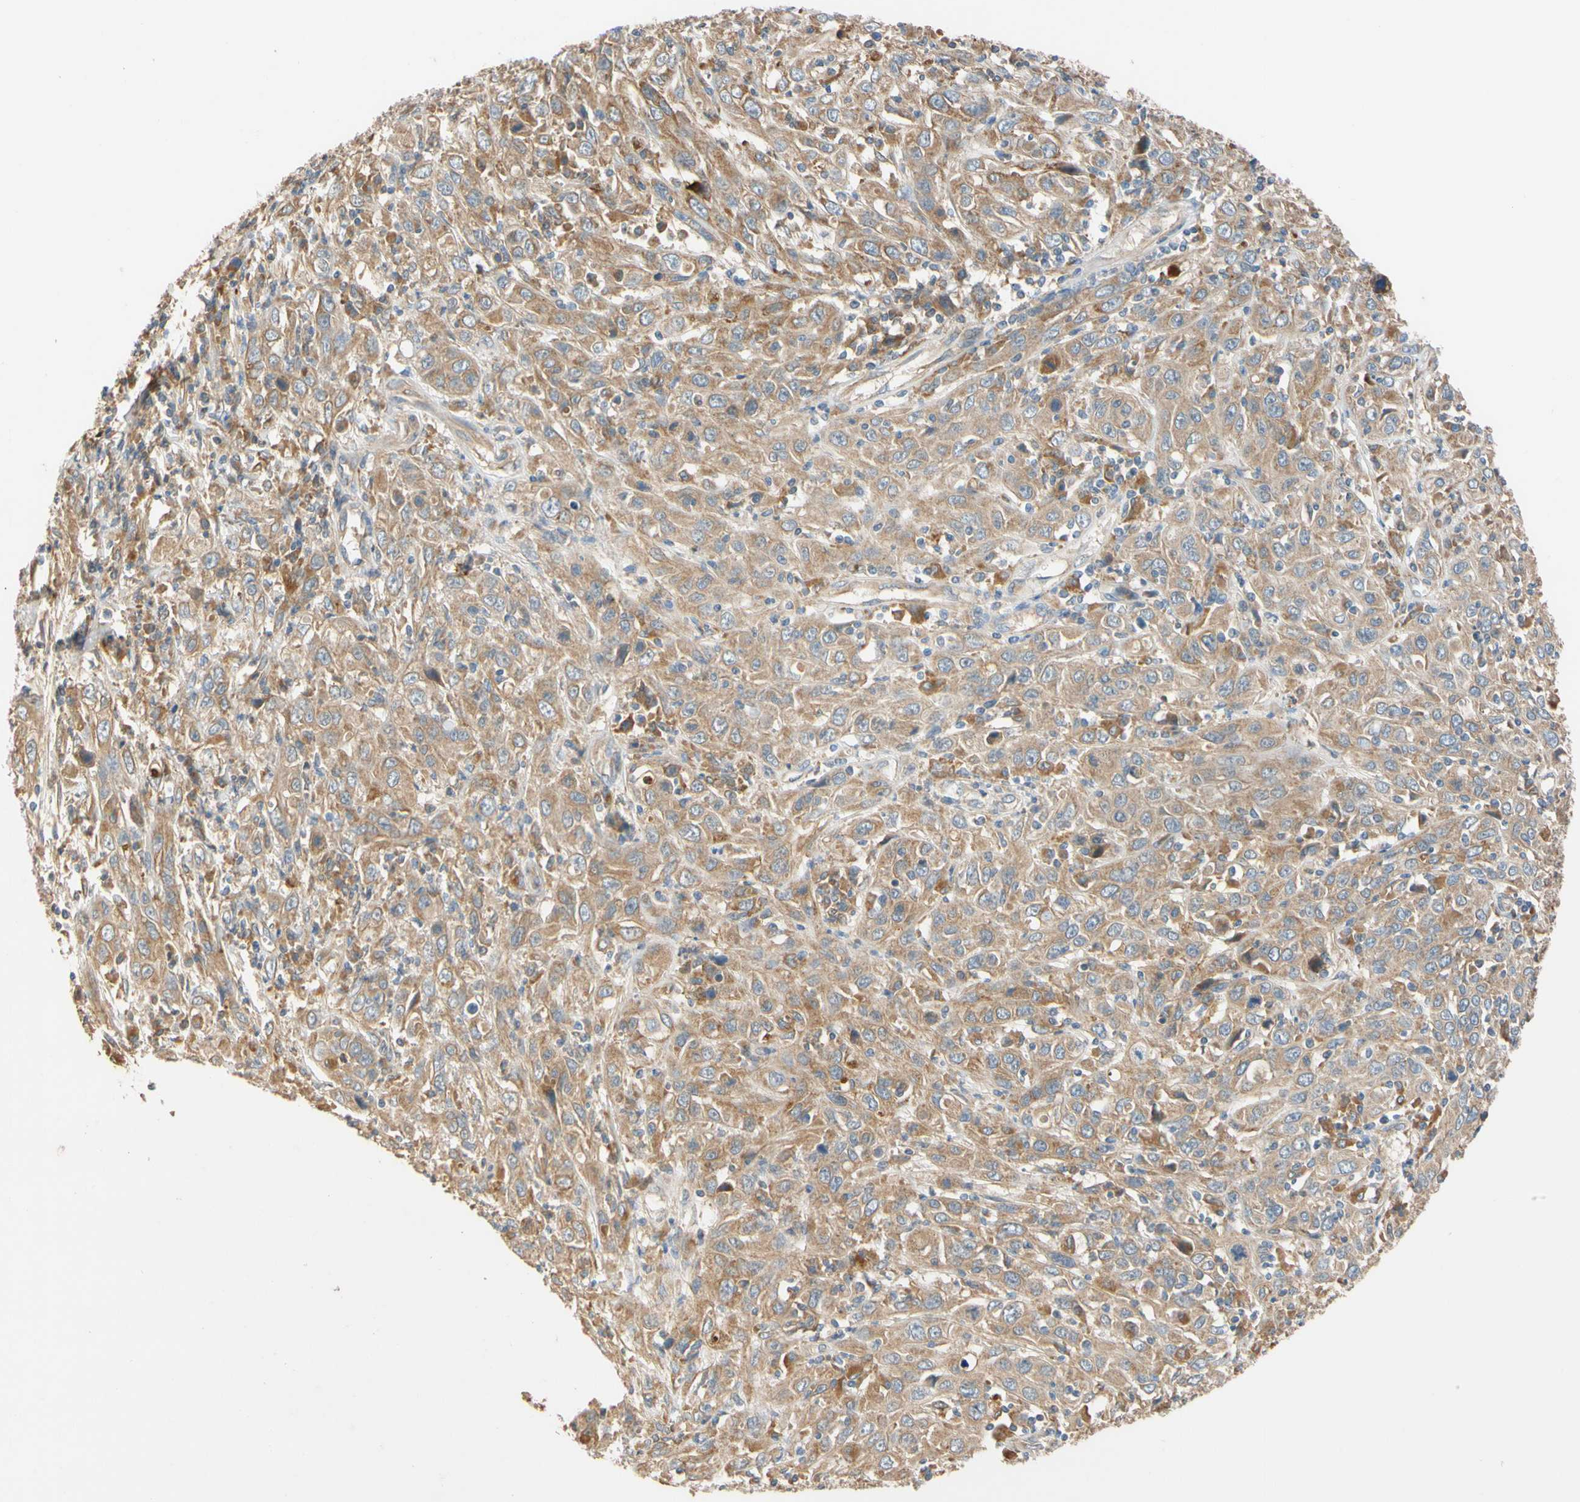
{"staining": {"intensity": "moderate", "quantity": ">75%", "location": "cytoplasmic/membranous"}, "tissue": "cervical cancer", "cell_type": "Tumor cells", "image_type": "cancer", "snomed": [{"axis": "morphology", "description": "Squamous cell carcinoma, NOS"}, {"axis": "topography", "description": "Cervix"}], "caption": "High-power microscopy captured an immunohistochemistry histopathology image of squamous cell carcinoma (cervical), revealing moderate cytoplasmic/membranous expression in about >75% of tumor cells.", "gene": "USP46", "patient": {"sex": "female", "age": 46}}